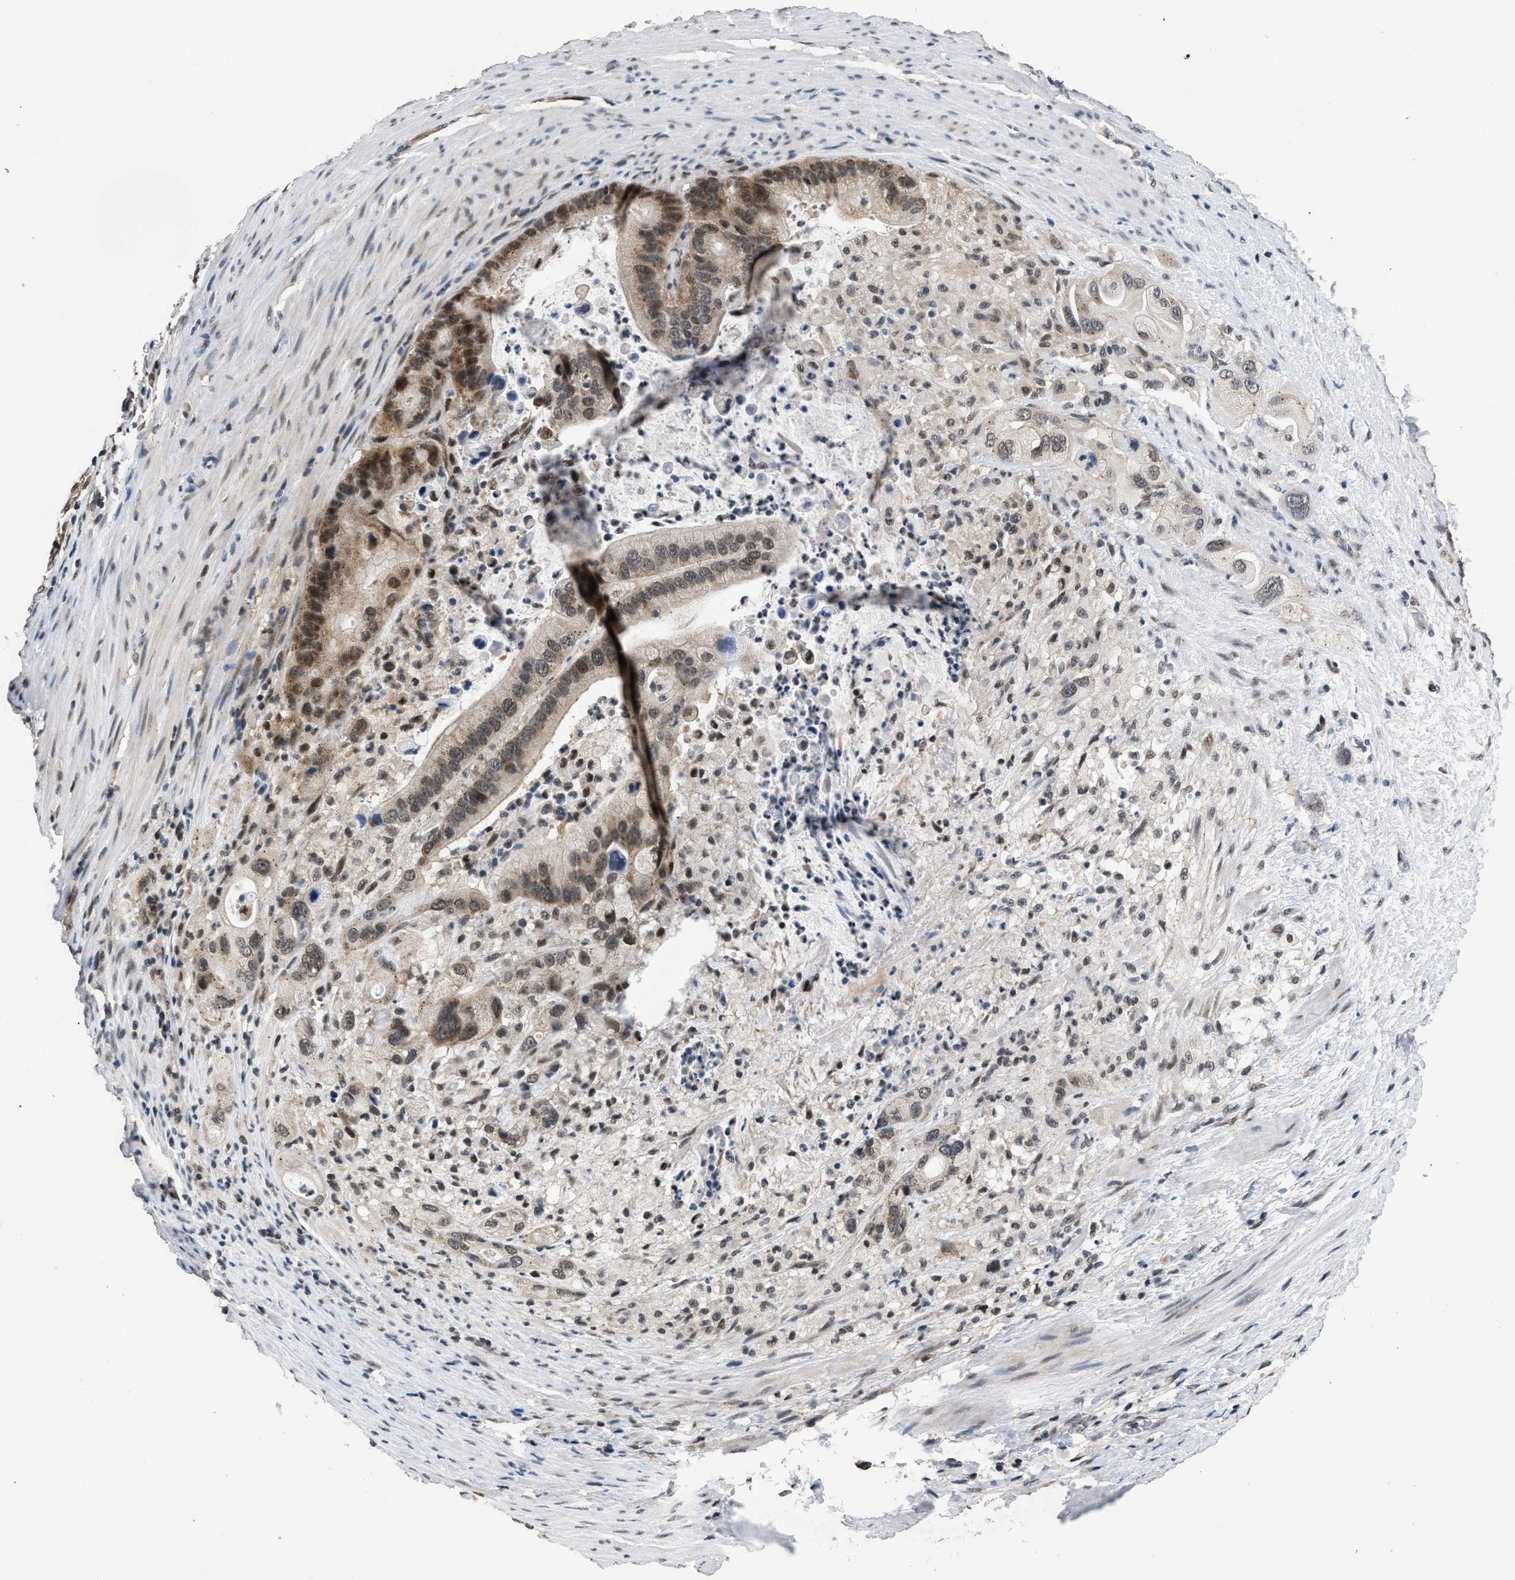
{"staining": {"intensity": "moderate", "quantity": "25%-75%", "location": "cytoplasmic/membranous,nuclear"}, "tissue": "pancreatic cancer", "cell_type": "Tumor cells", "image_type": "cancer", "snomed": [{"axis": "morphology", "description": "Adenocarcinoma, NOS"}, {"axis": "topography", "description": "Pancreas"}], "caption": "Protein expression analysis of adenocarcinoma (pancreatic) displays moderate cytoplasmic/membranous and nuclear positivity in approximately 25%-75% of tumor cells.", "gene": "RBM33", "patient": {"sex": "male", "age": 69}}